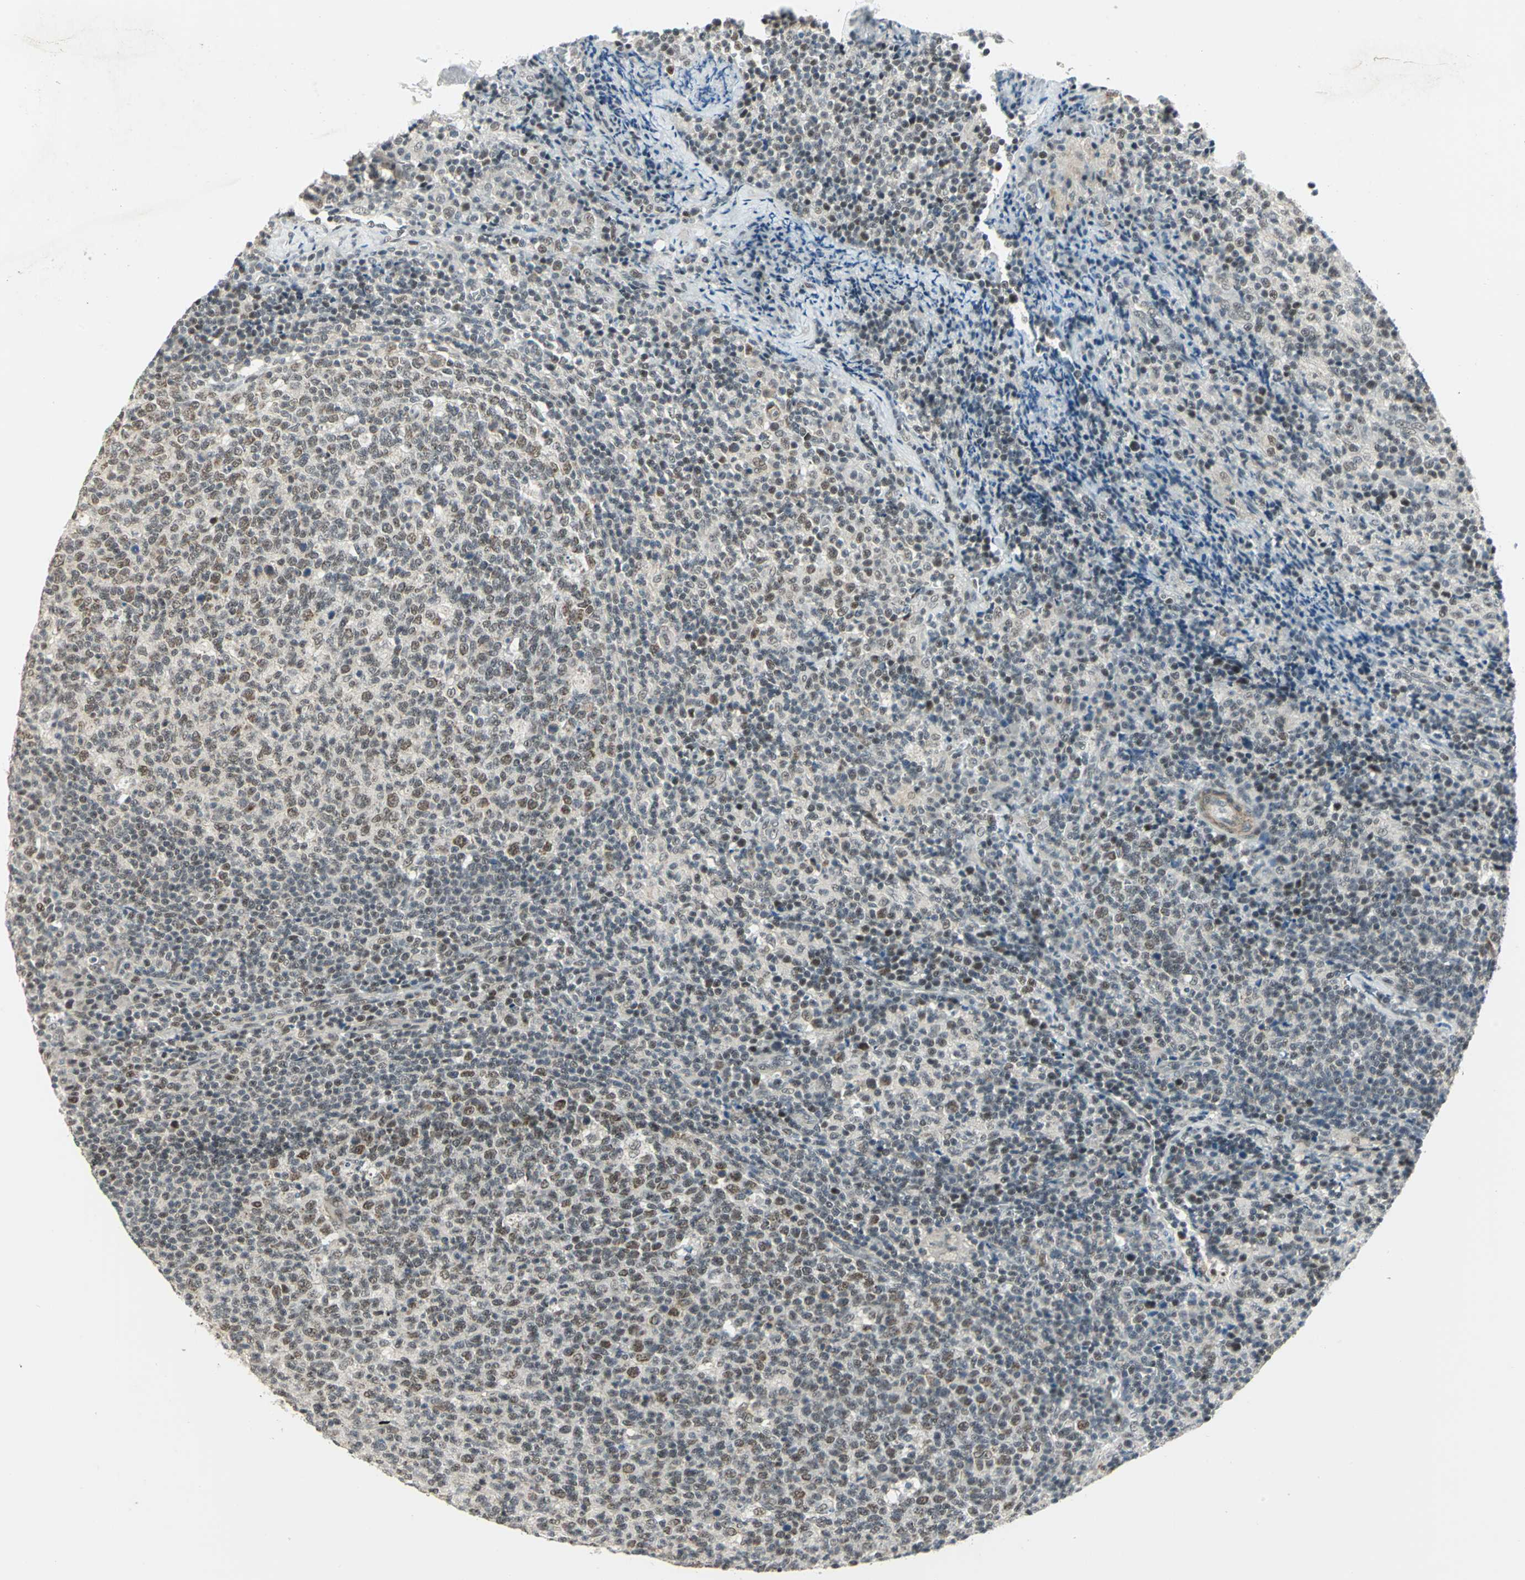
{"staining": {"intensity": "moderate", "quantity": "25%-75%", "location": "nuclear"}, "tissue": "lymph node", "cell_type": "Germinal center cells", "image_type": "normal", "snomed": [{"axis": "morphology", "description": "Normal tissue, NOS"}, {"axis": "morphology", "description": "Inflammation, NOS"}, {"axis": "topography", "description": "Lymph node"}], "caption": "Moderate nuclear staining for a protein is present in approximately 25%-75% of germinal center cells of unremarkable lymph node using IHC.", "gene": "MTA1", "patient": {"sex": "male", "age": 55}}